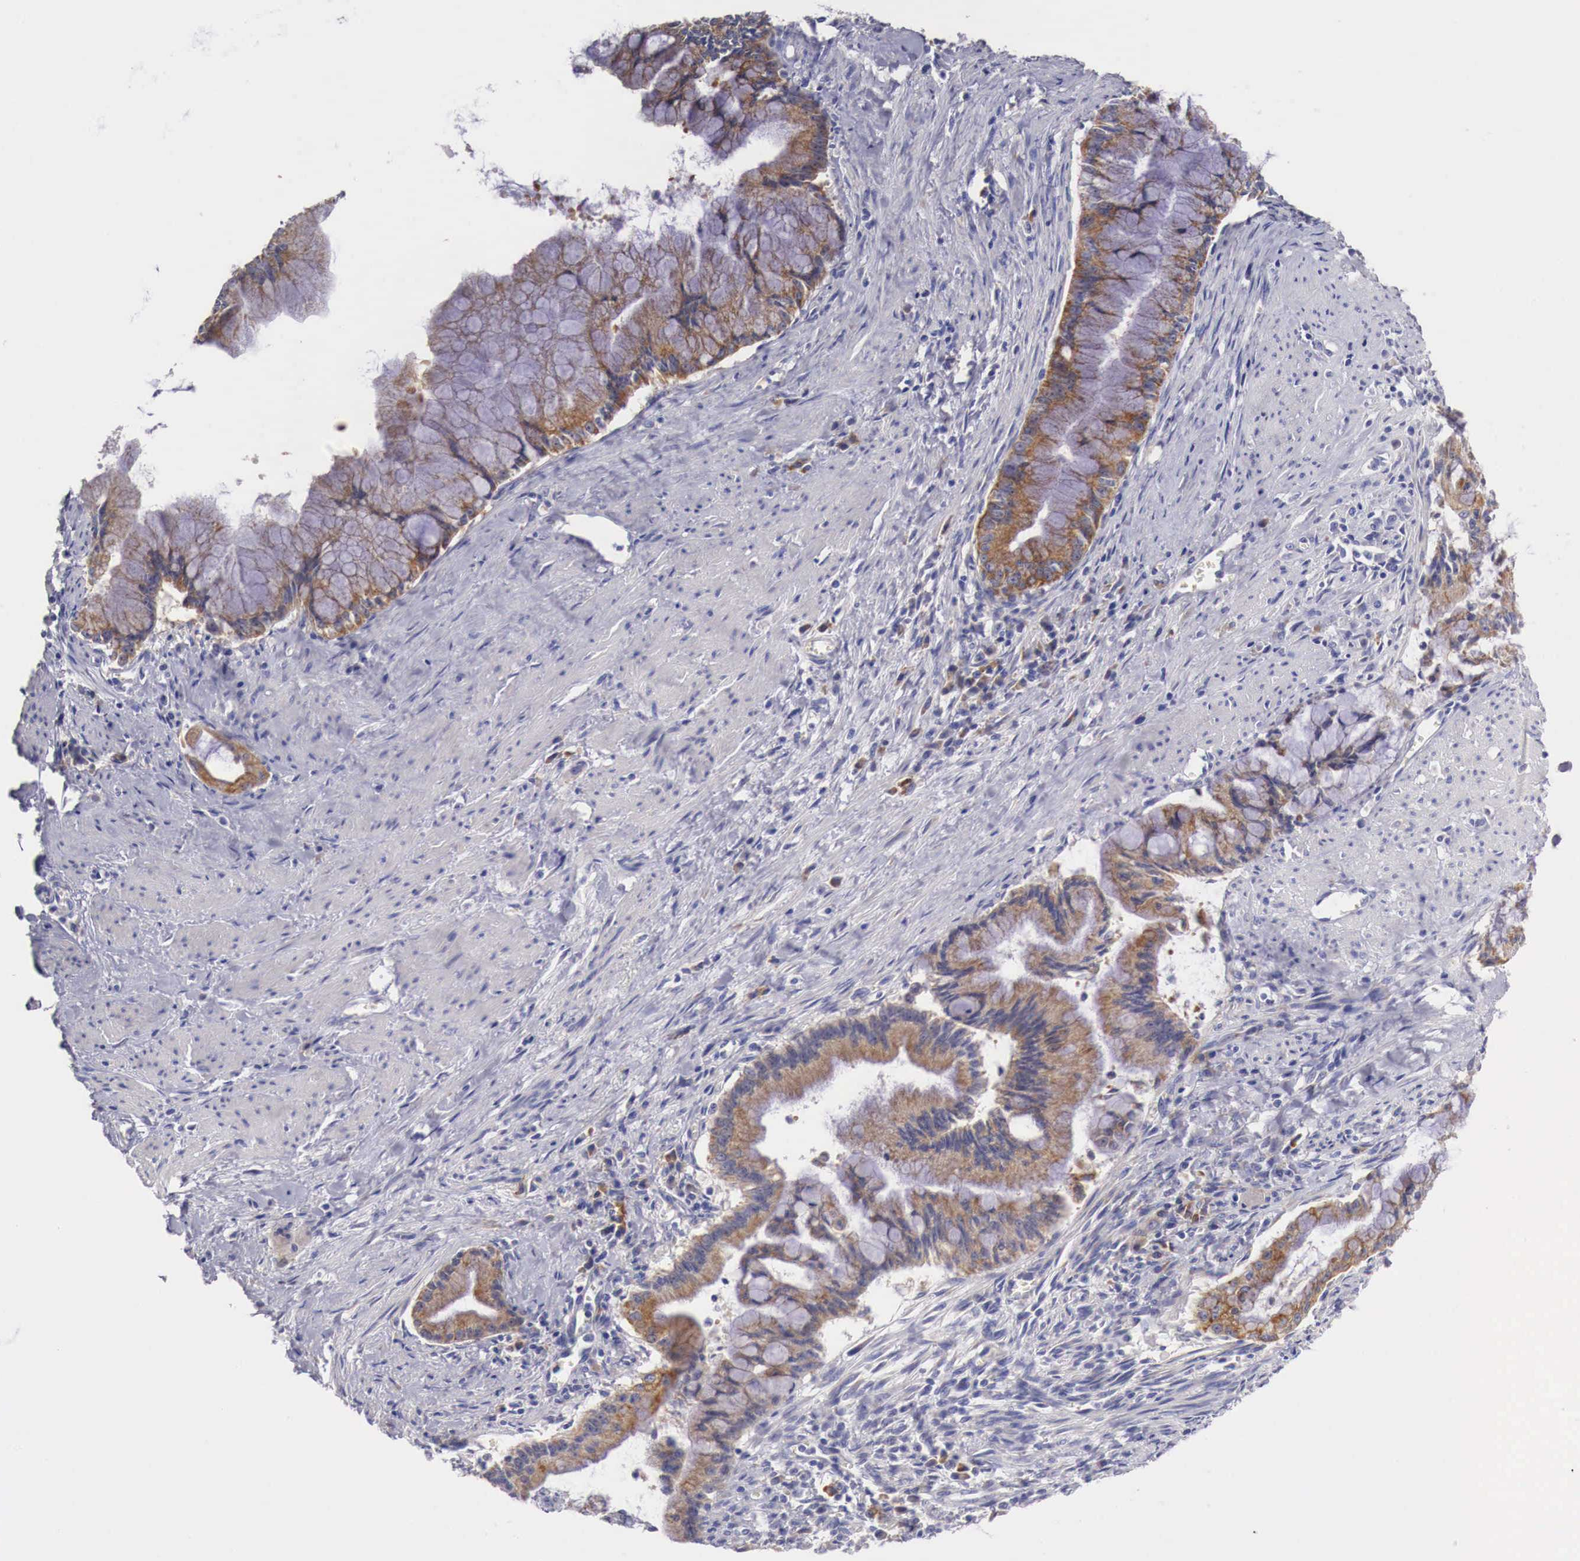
{"staining": {"intensity": "moderate", "quantity": ">75%", "location": "cytoplasmic/membranous"}, "tissue": "pancreatic cancer", "cell_type": "Tumor cells", "image_type": "cancer", "snomed": [{"axis": "morphology", "description": "Adenocarcinoma, NOS"}, {"axis": "topography", "description": "Pancreas"}], "caption": "Immunohistochemistry (IHC) of adenocarcinoma (pancreatic) exhibits medium levels of moderate cytoplasmic/membranous staining in approximately >75% of tumor cells. (brown staining indicates protein expression, while blue staining denotes nuclei).", "gene": "NREP", "patient": {"sex": "male", "age": 59}}